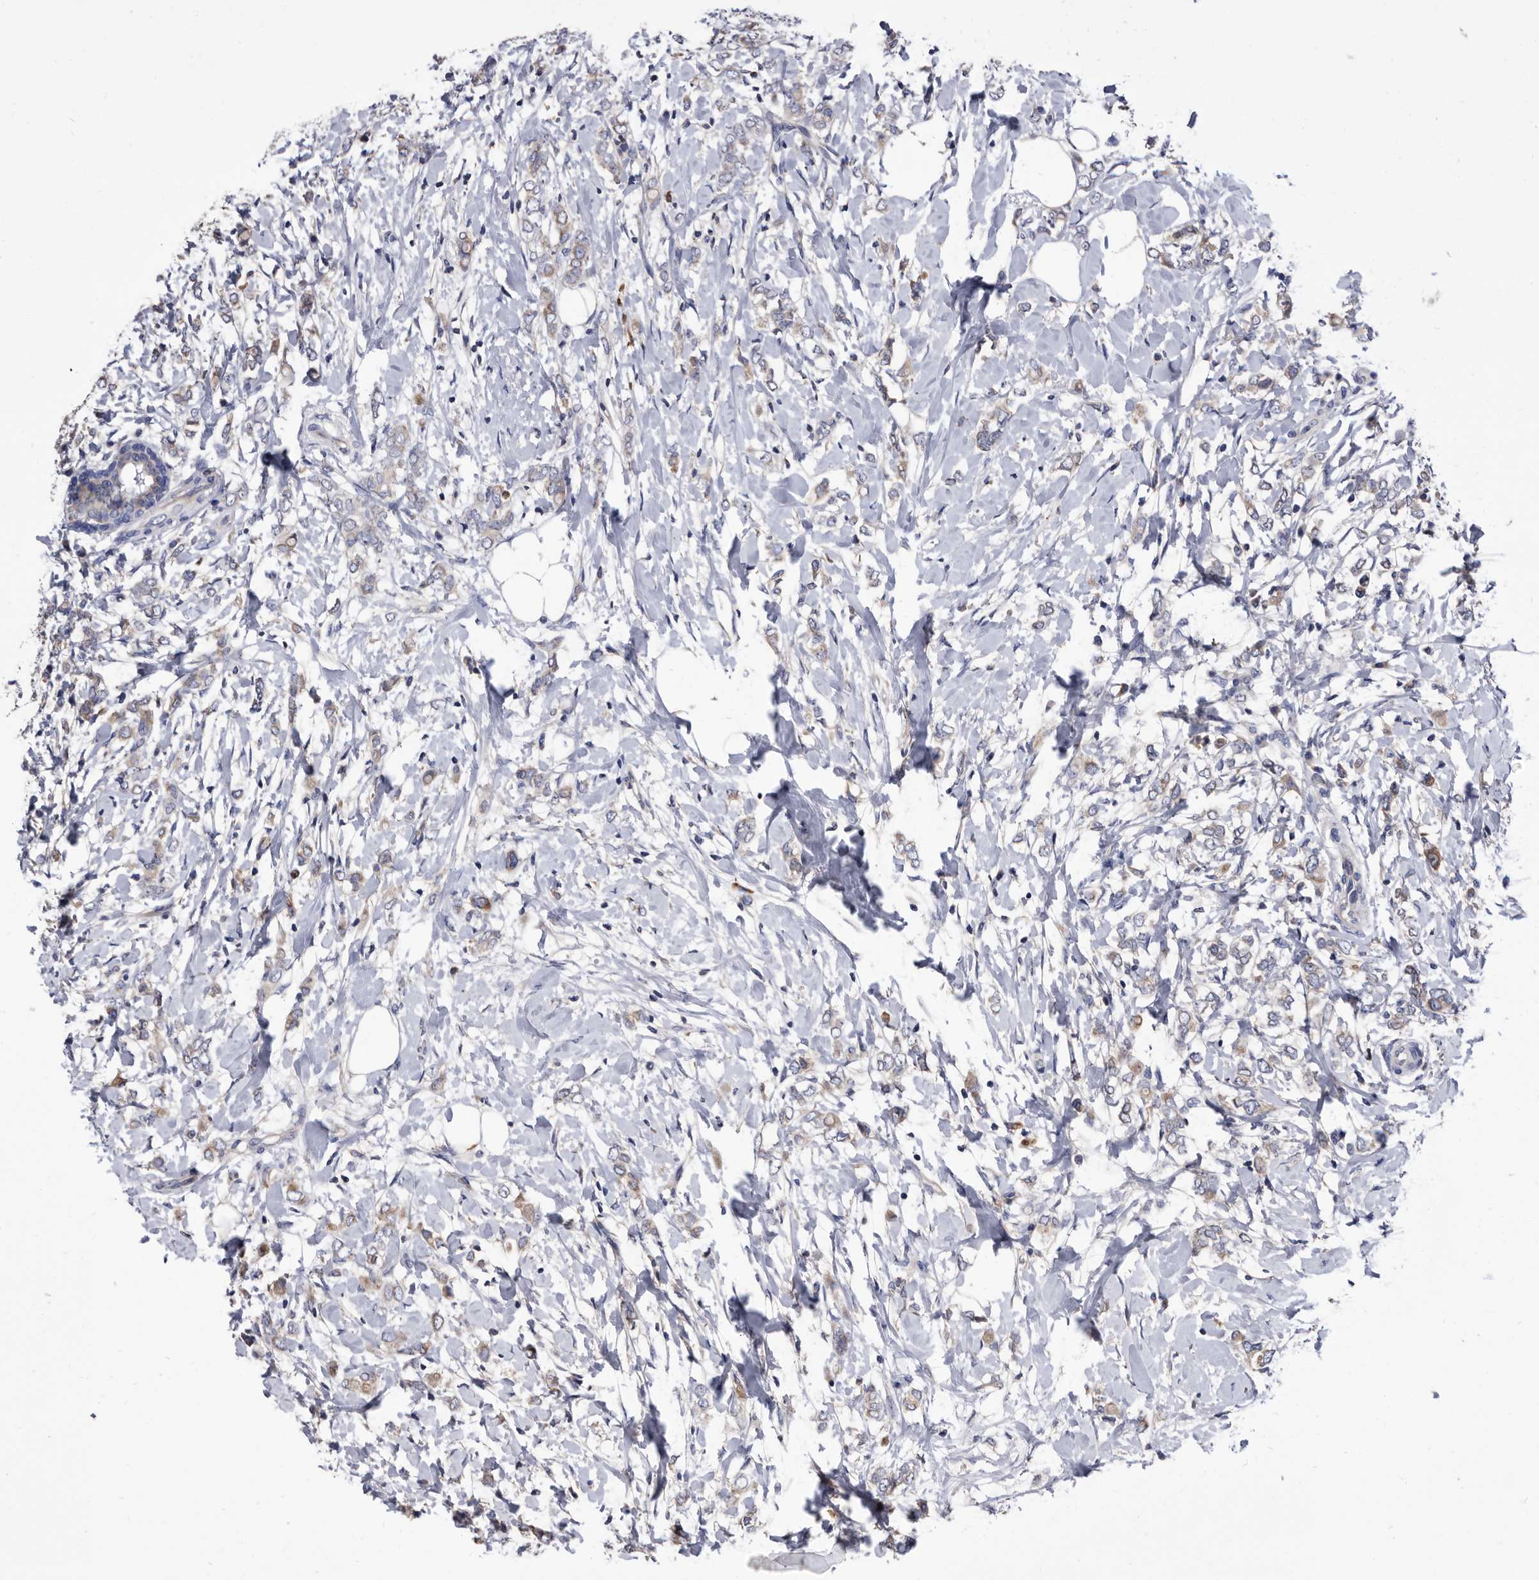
{"staining": {"intensity": "weak", "quantity": "<25%", "location": "cytoplasmic/membranous"}, "tissue": "breast cancer", "cell_type": "Tumor cells", "image_type": "cancer", "snomed": [{"axis": "morphology", "description": "Normal tissue, NOS"}, {"axis": "morphology", "description": "Lobular carcinoma"}, {"axis": "topography", "description": "Breast"}], "caption": "DAB immunohistochemical staining of human breast cancer (lobular carcinoma) demonstrates no significant expression in tumor cells.", "gene": "DTNBP1", "patient": {"sex": "female", "age": 47}}